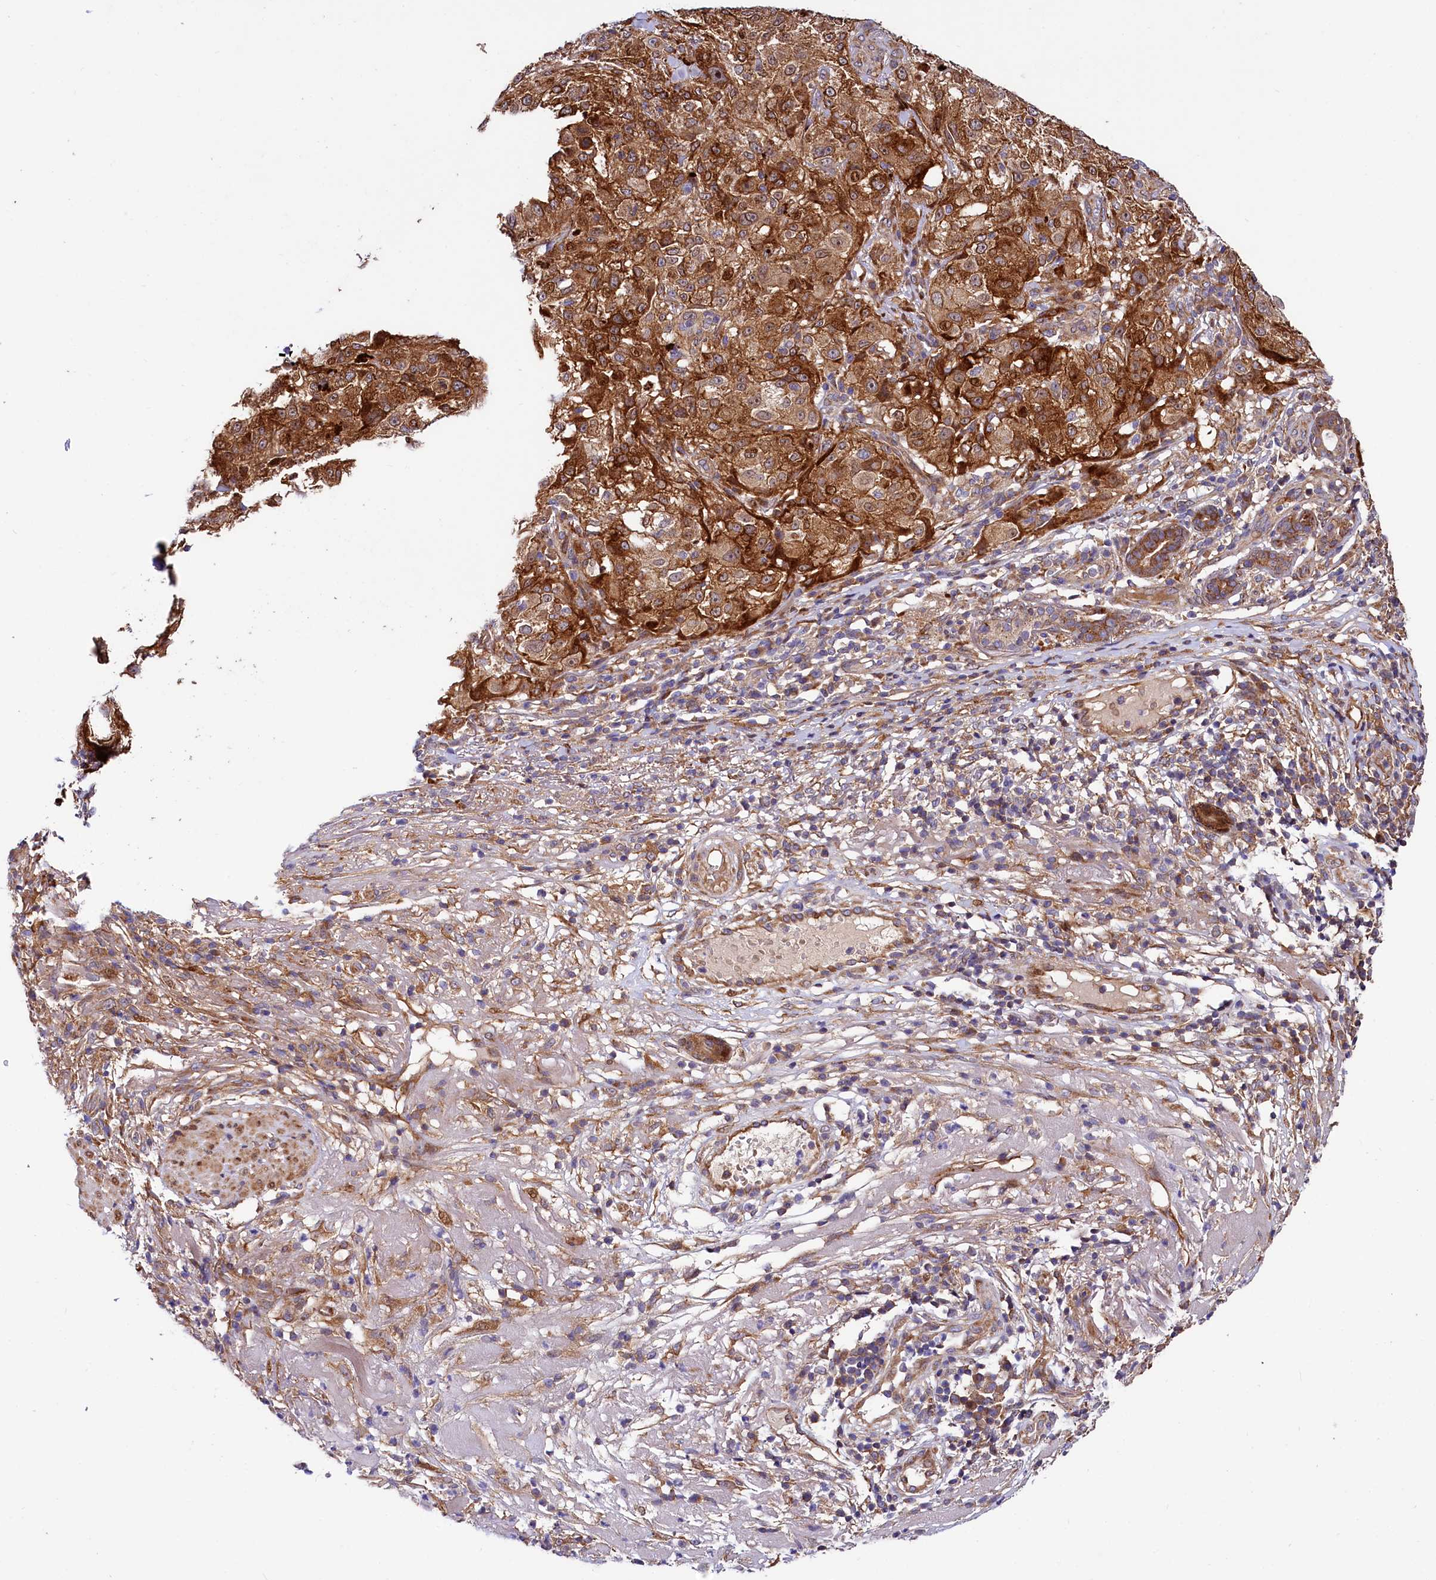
{"staining": {"intensity": "strong", "quantity": ">75%", "location": "cytoplasmic/membranous,nuclear"}, "tissue": "melanoma", "cell_type": "Tumor cells", "image_type": "cancer", "snomed": [{"axis": "morphology", "description": "Necrosis, NOS"}, {"axis": "morphology", "description": "Malignant melanoma, NOS"}, {"axis": "topography", "description": "Skin"}], "caption": "Melanoma stained with a brown dye exhibits strong cytoplasmic/membranous and nuclear positive staining in about >75% of tumor cells.", "gene": "PDZRN3", "patient": {"sex": "female", "age": 87}}